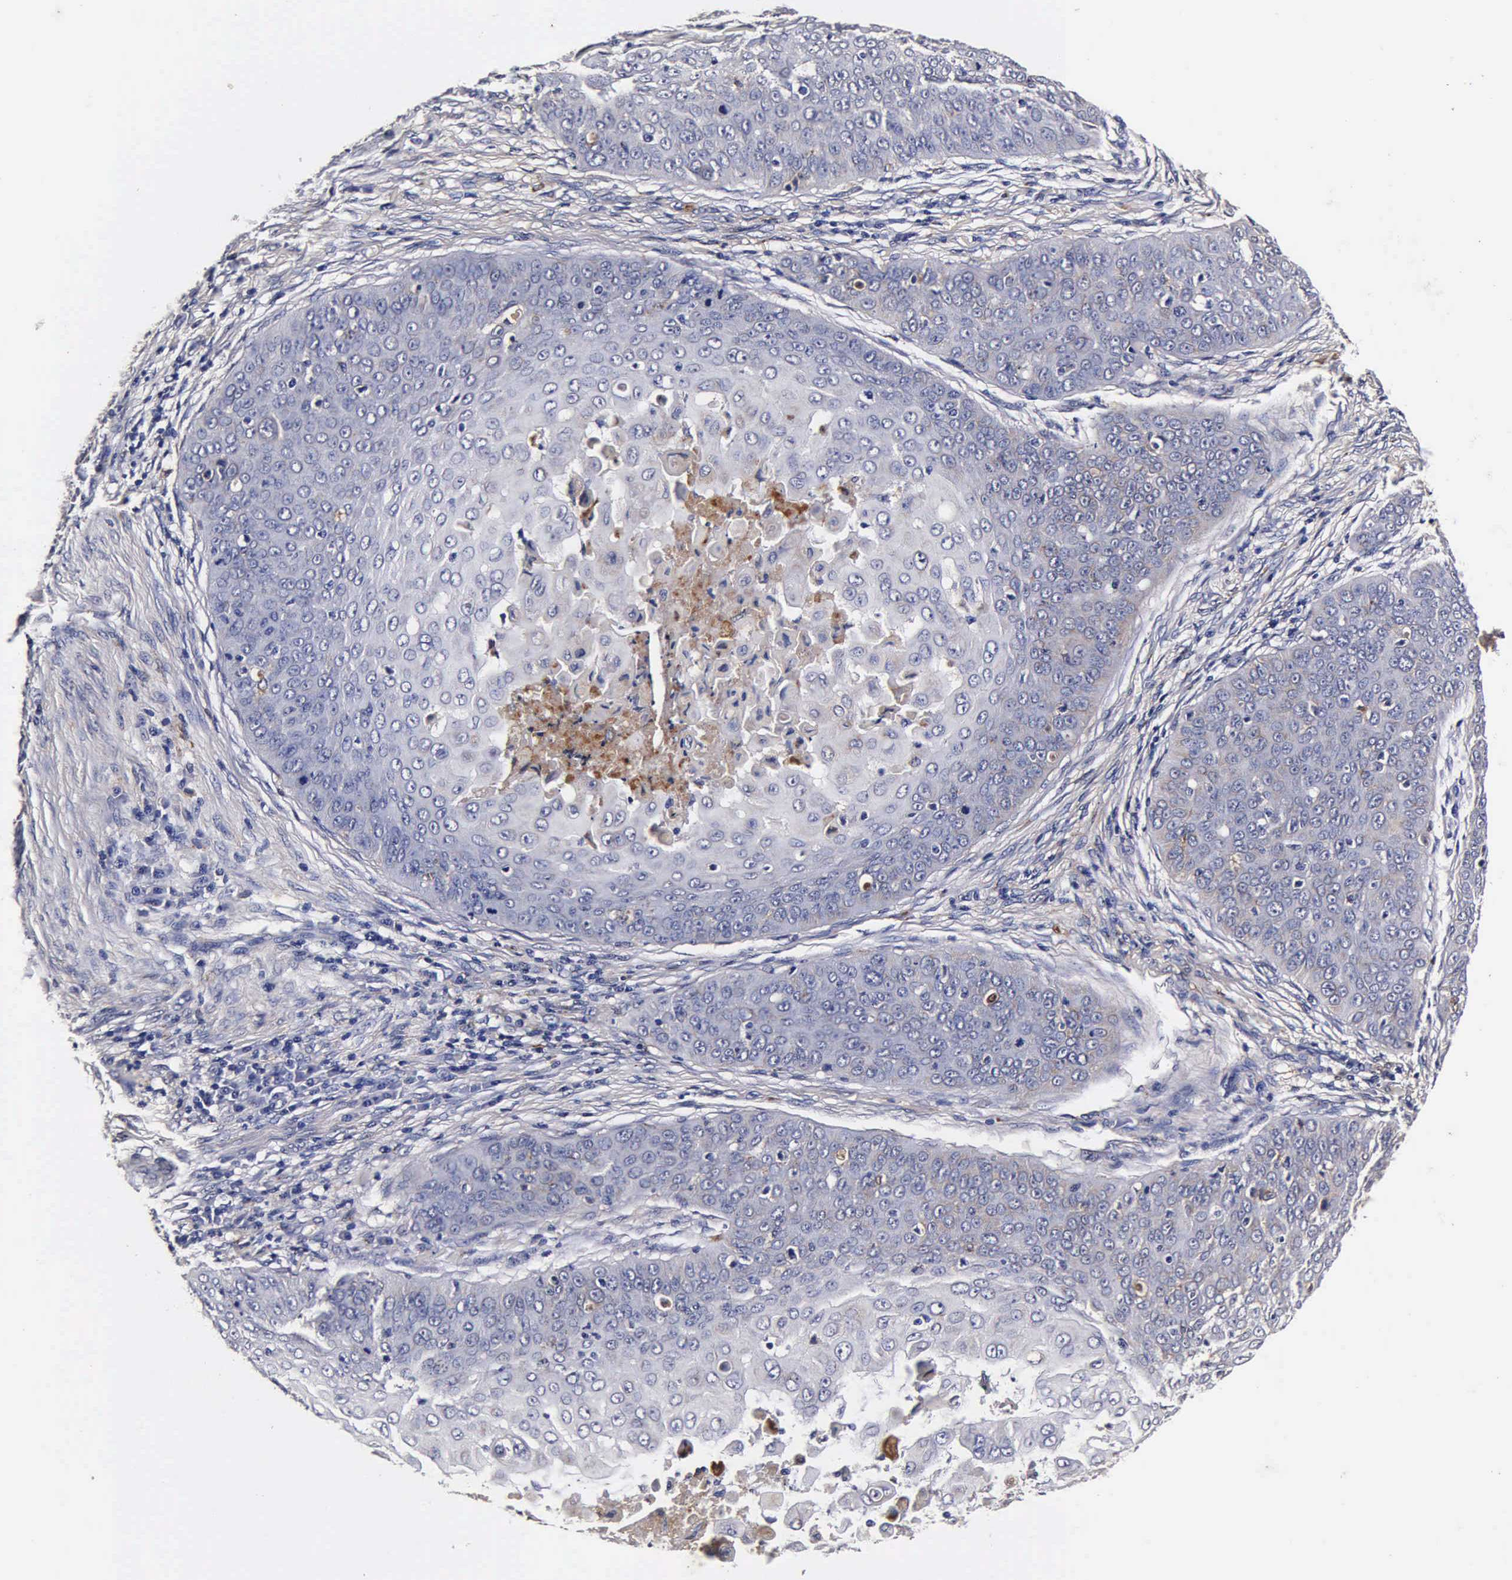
{"staining": {"intensity": "negative", "quantity": "none", "location": "none"}, "tissue": "skin cancer", "cell_type": "Tumor cells", "image_type": "cancer", "snomed": [{"axis": "morphology", "description": "Squamous cell carcinoma, NOS"}, {"axis": "topography", "description": "Skin"}], "caption": "The immunohistochemistry (IHC) image has no significant expression in tumor cells of skin cancer (squamous cell carcinoma) tissue.", "gene": "CST3", "patient": {"sex": "male", "age": 82}}